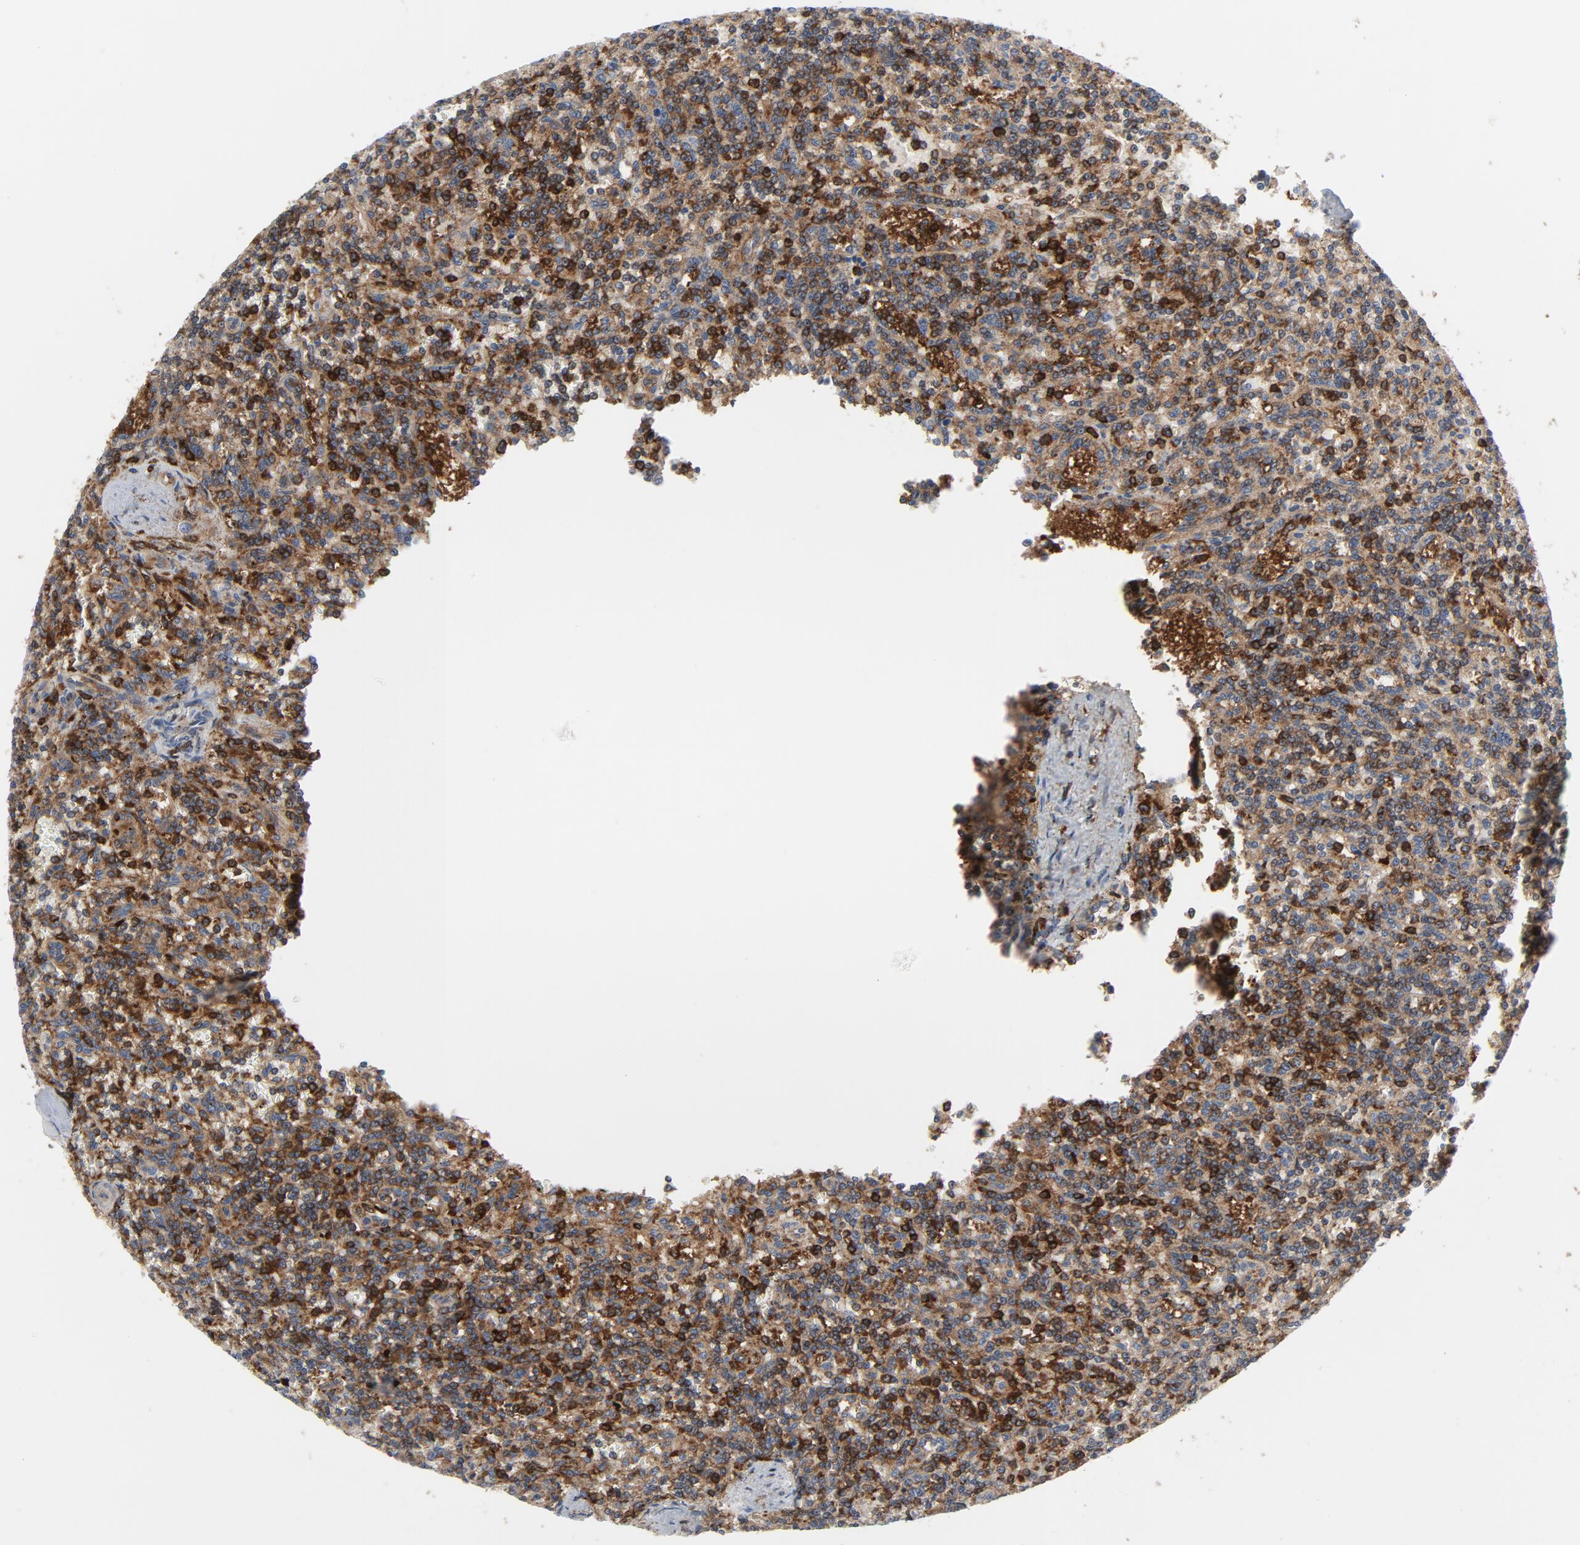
{"staining": {"intensity": "strong", "quantity": "25%-75%", "location": "cytoplasmic/membranous"}, "tissue": "lymphoma", "cell_type": "Tumor cells", "image_type": "cancer", "snomed": [{"axis": "morphology", "description": "Malignant lymphoma, non-Hodgkin's type, Low grade"}, {"axis": "topography", "description": "Spleen"}], "caption": "Immunohistochemistry (IHC) micrograph of neoplastic tissue: malignant lymphoma, non-Hodgkin's type (low-grade) stained using immunohistochemistry (IHC) exhibits high levels of strong protein expression localized specifically in the cytoplasmic/membranous of tumor cells, appearing as a cytoplasmic/membranous brown color.", "gene": "YES1", "patient": {"sex": "male", "age": 73}}